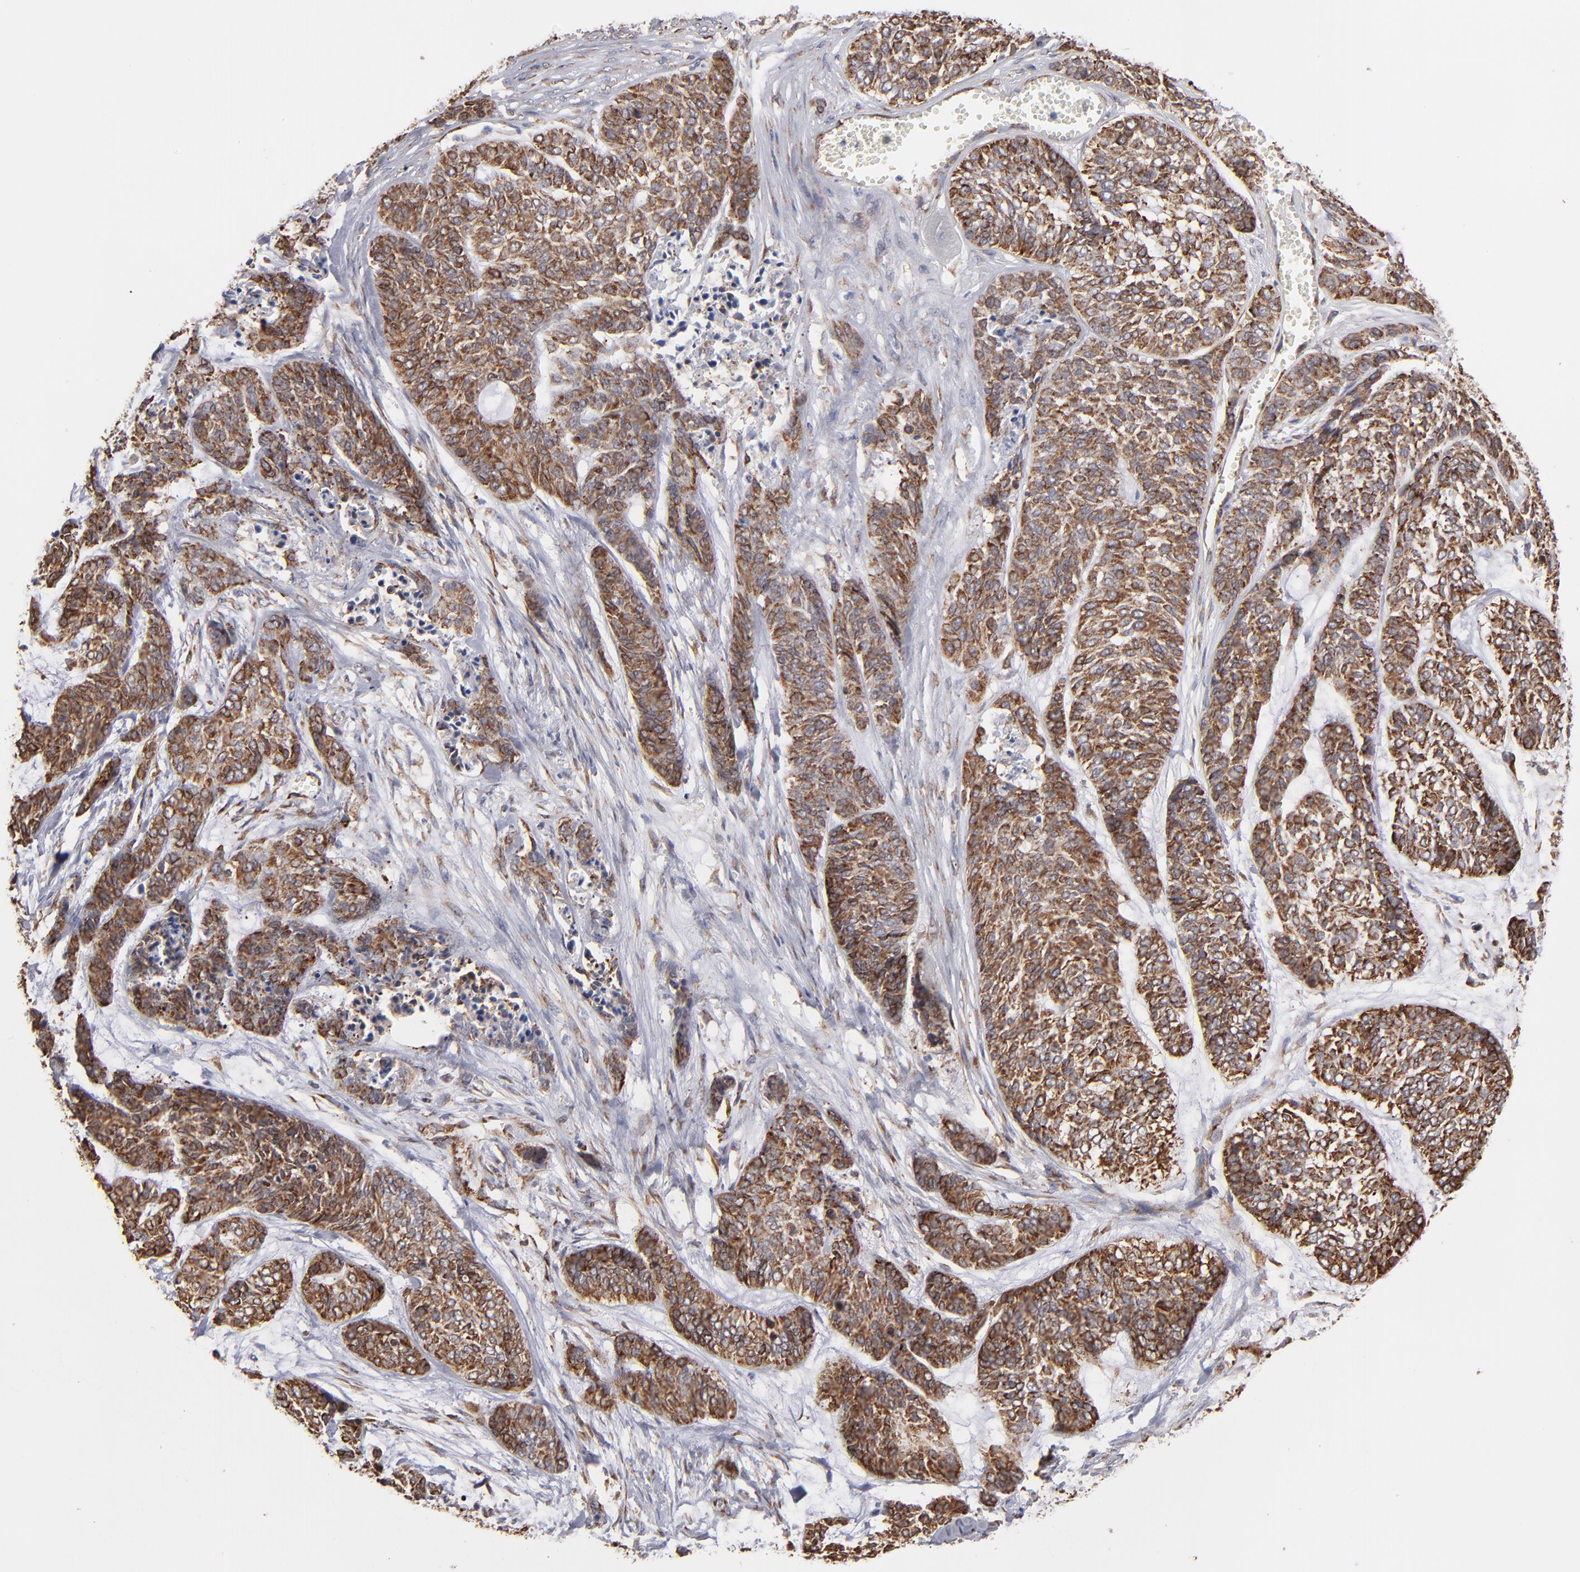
{"staining": {"intensity": "moderate", "quantity": ">75%", "location": "cytoplasmic/membranous"}, "tissue": "skin cancer", "cell_type": "Tumor cells", "image_type": "cancer", "snomed": [{"axis": "morphology", "description": "Basal cell carcinoma"}, {"axis": "topography", "description": "Skin"}], "caption": "Moderate cytoplasmic/membranous protein staining is seen in about >75% of tumor cells in skin cancer. (DAB (3,3'-diaminobenzidine) = brown stain, brightfield microscopy at high magnification).", "gene": "KTN1", "patient": {"sex": "female", "age": 64}}